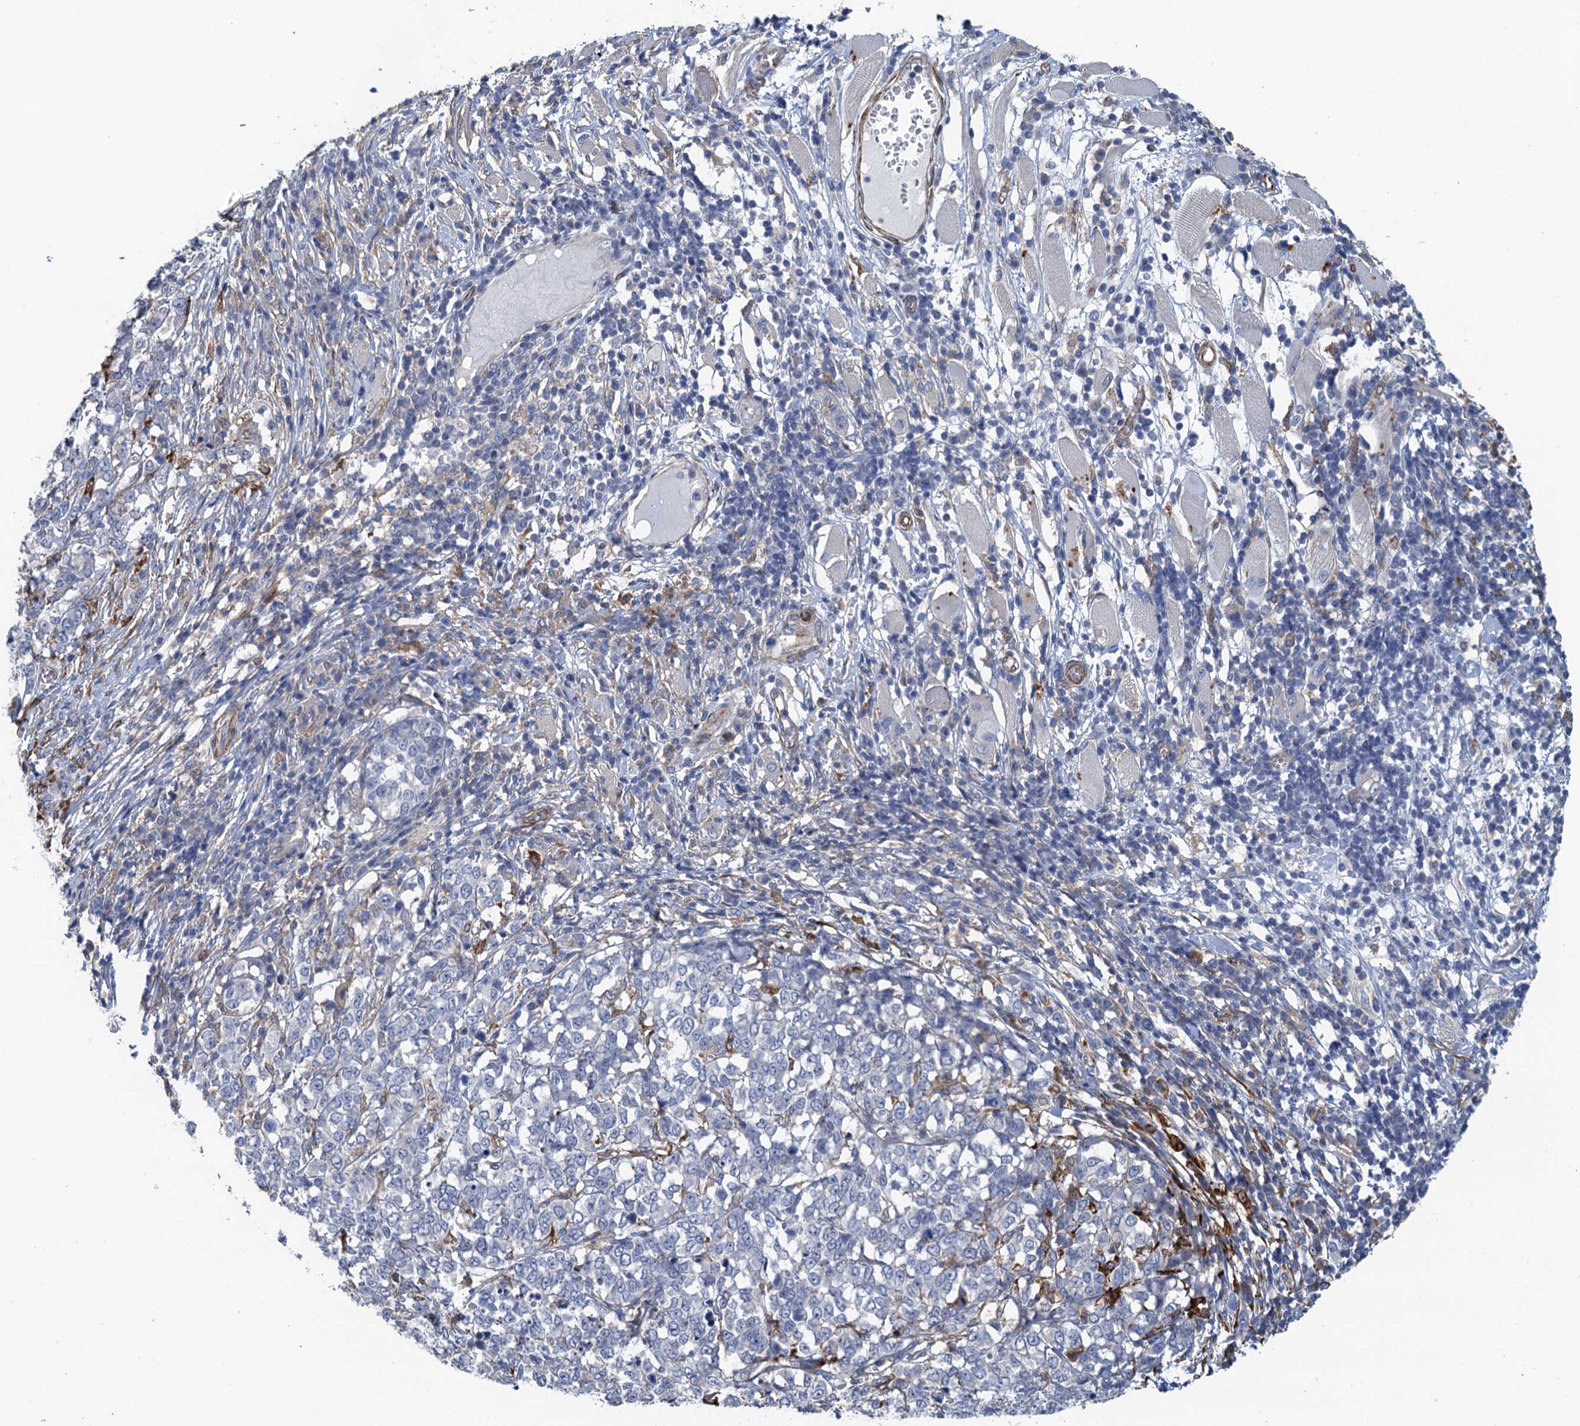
{"staining": {"intensity": "negative", "quantity": "none", "location": "none"}, "tissue": "melanoma", "cell_type": "Tumor cells", "image_type": "cancer", "snomed": [{"axis": "morphology", "description": "Malignant melanoma, NOS"}, {"axis": "topography", "description": "Skin"}], "caption": "There is no significant positivity in tumor cells of melanoma.", "gene": "RSAD2", "patient": {"sex": "female", "age": 72}}